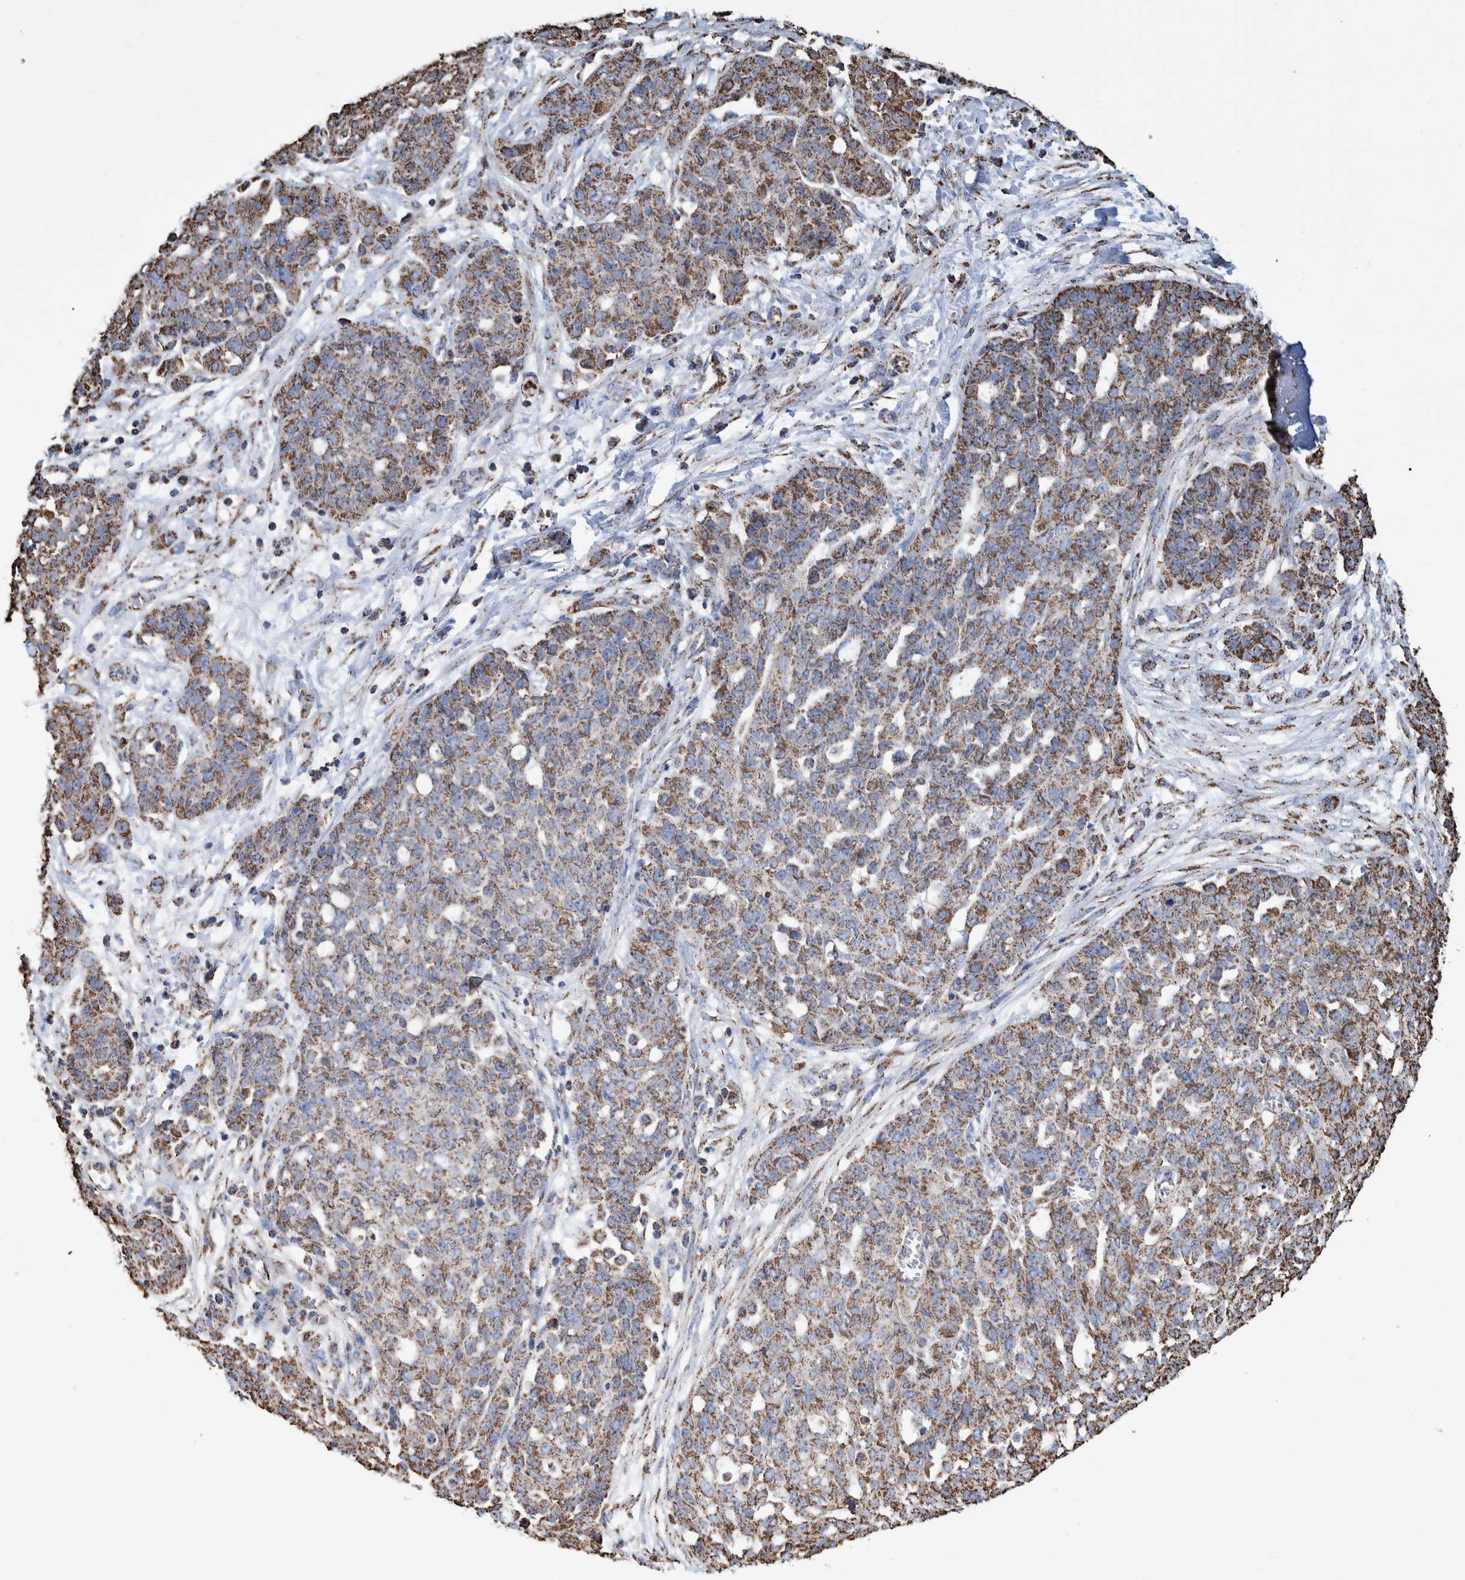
{"staining": {"intensity": "moderate", "quantity": ">75%", "location": "cytoplasmic/membranous"}, "tissue": "ovarian cancer", "cell_type": "Tumor cells", "image_type": "cancer", "snomed": [{"axis": "morphology", "description": "Cystadenocarcinoma, serous, NOS"}, {"axis": "topography", "description": "Soft tissue"}, {"axis": "topography", "description": "Ovary"}], "caption": "Immunohistochemistry micrograph of ovarian serous cystadenocarcinoma stained for a protein (brown), which reveals medium levels of moderate cytoplasmic/membranous staining in approximately >75% of tumor cells.", "gene": "VPS26C", "patient": {"sex": "female", "age": 57}}